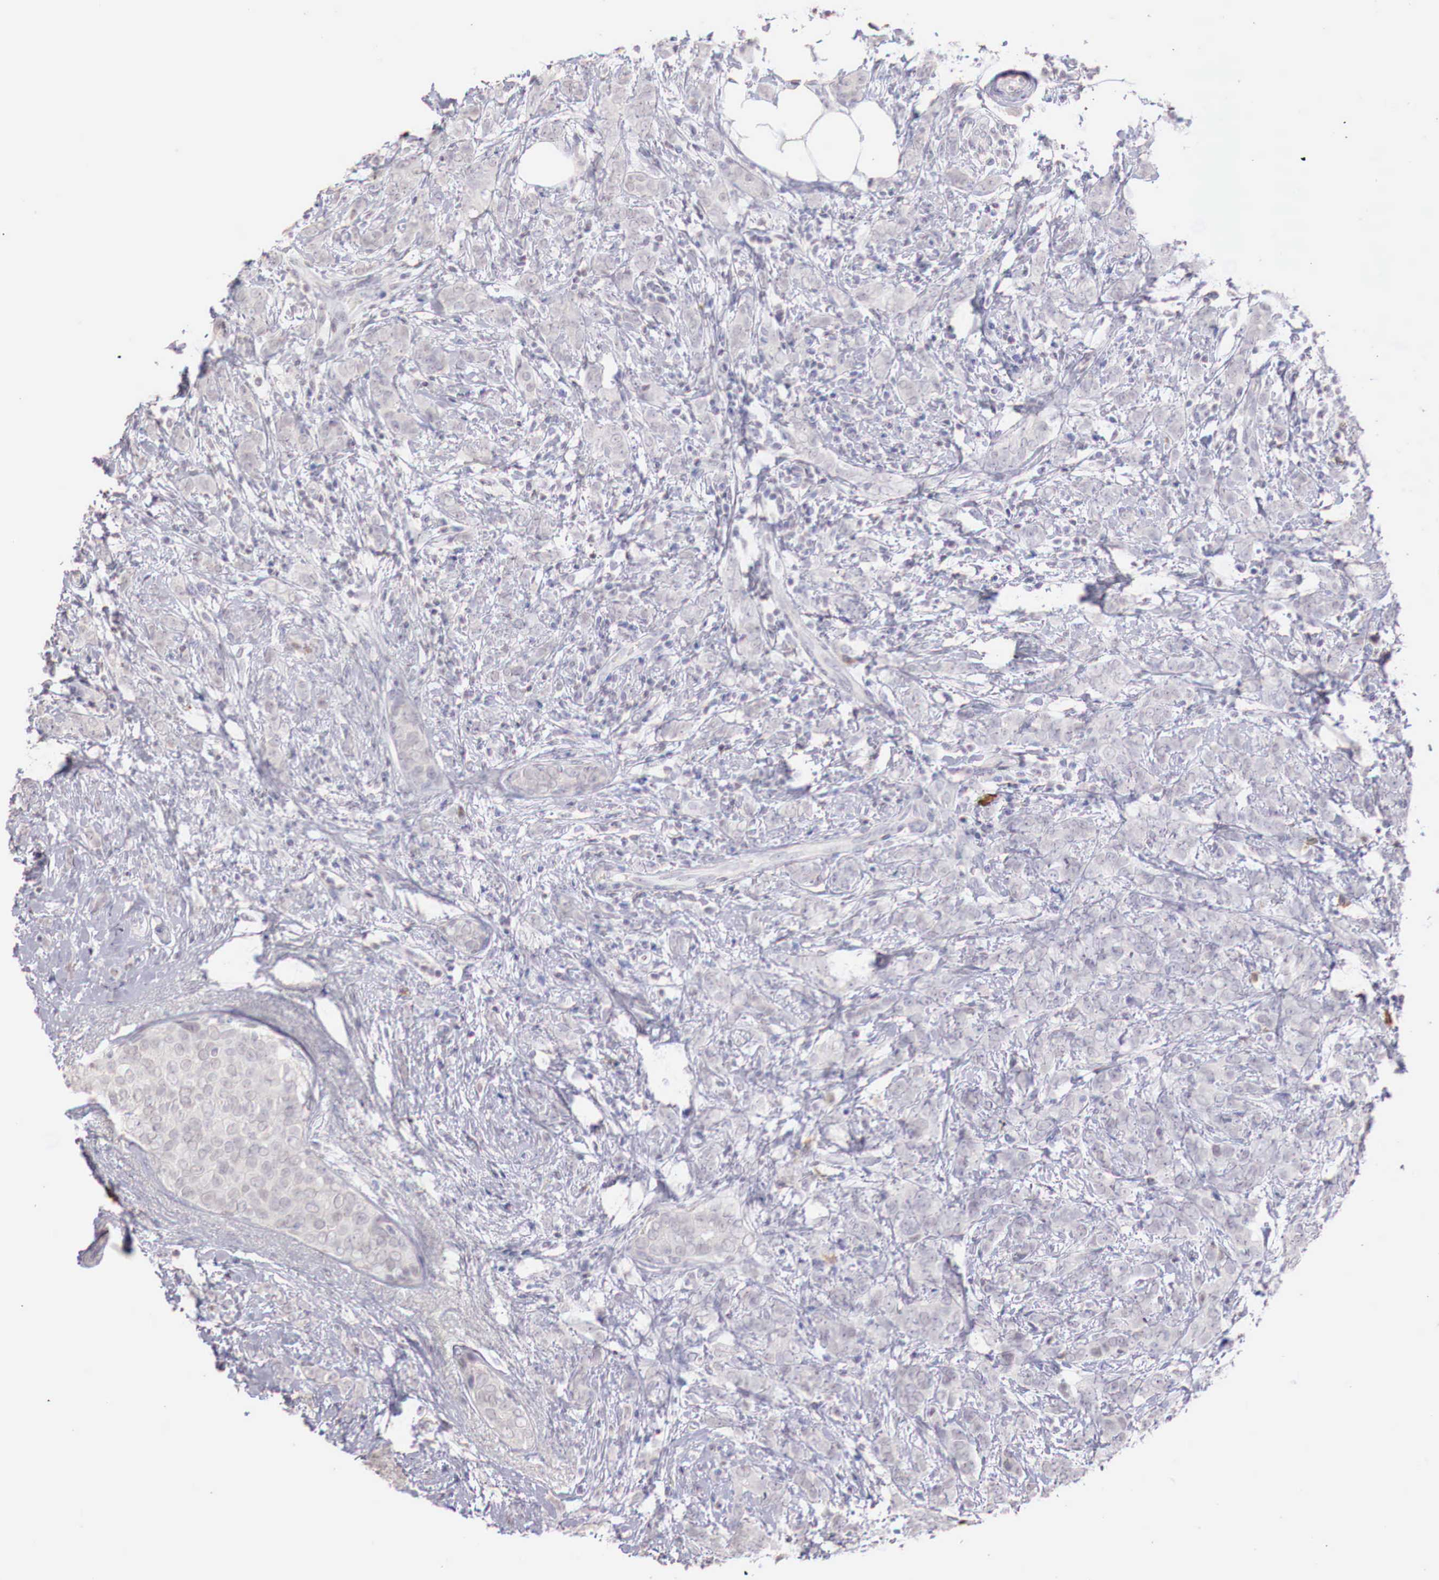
{"staining": {"intensity": "negative", "quantity": "none", "location": "none"}, "tissue": "breast cancer", "cell_type": "Tumor cells", "image_type": "cancer", "snomed": [{"axis": "morphology", "description": "Duct carcinoma"}, {"axis": "topography", "description": "Breast"}], "caption": "A histopathology image of human invasive ductal carcinoma (breast) is negative for staining in tumor cells.", "gene": "XPNPEP2", "patient": {"sex": "female", "age": 53}}